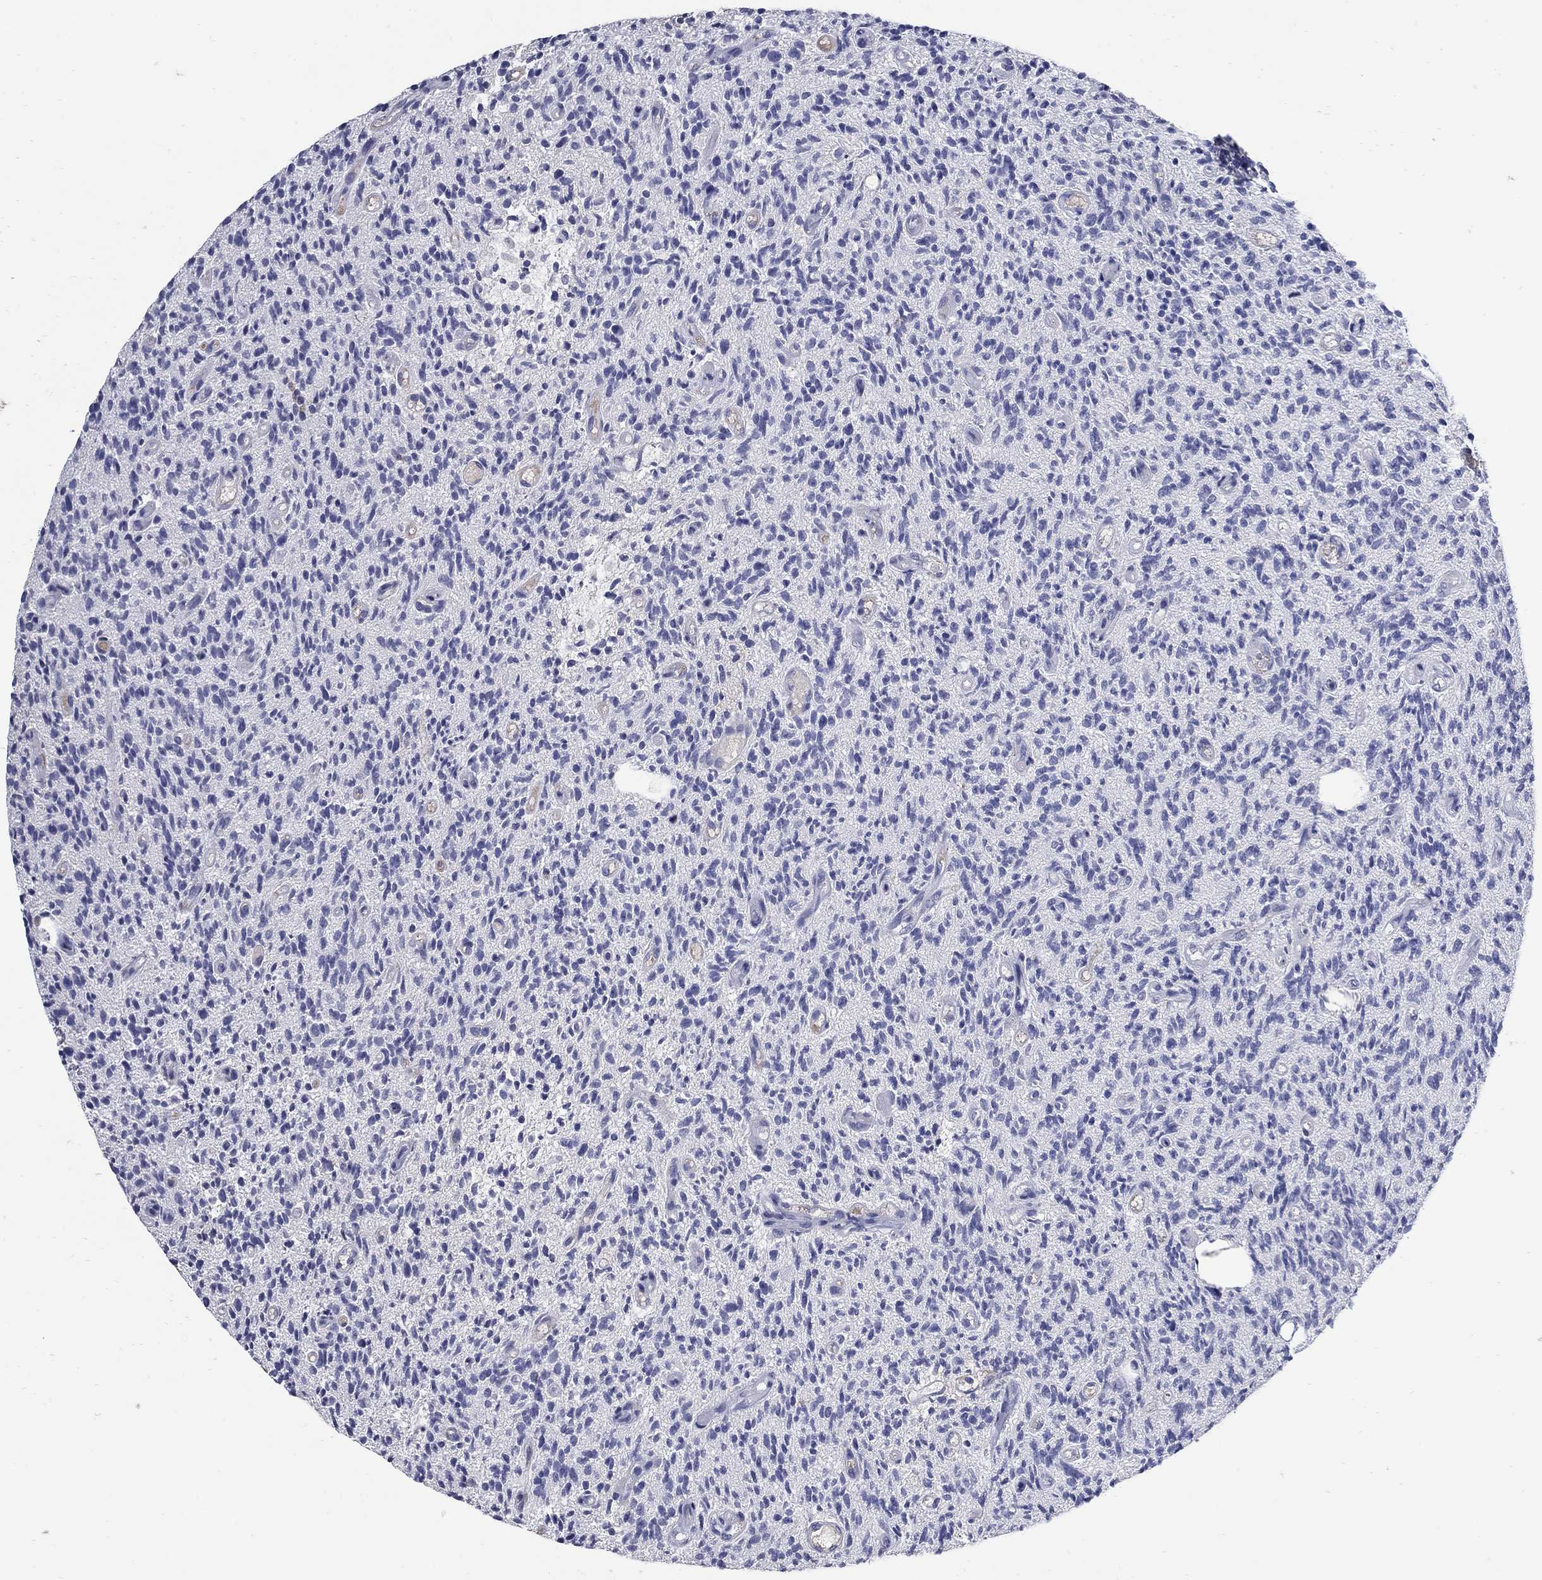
{"staining": {"intensity": "negative", "quantity": "none", "location": "none"}, "tissue": "glioma", "cell_type": "Tumor cells", "image_type": "cancer", "snomed": [{"axis": "morphology", "description": "Glioma, malignant, High grade"}, {"axis": "topography", "description": "Brain"}], "caption": "Immunohistochemistry (IHC) image of neoplastic tissue: malignant high-grade glioma stained with DAB (3,3'-diaminobenzidine) exhibits no significant protein staining in tumor cells.", "gene": "CETN1", "patient": {"sex": "male", "age": 64}}